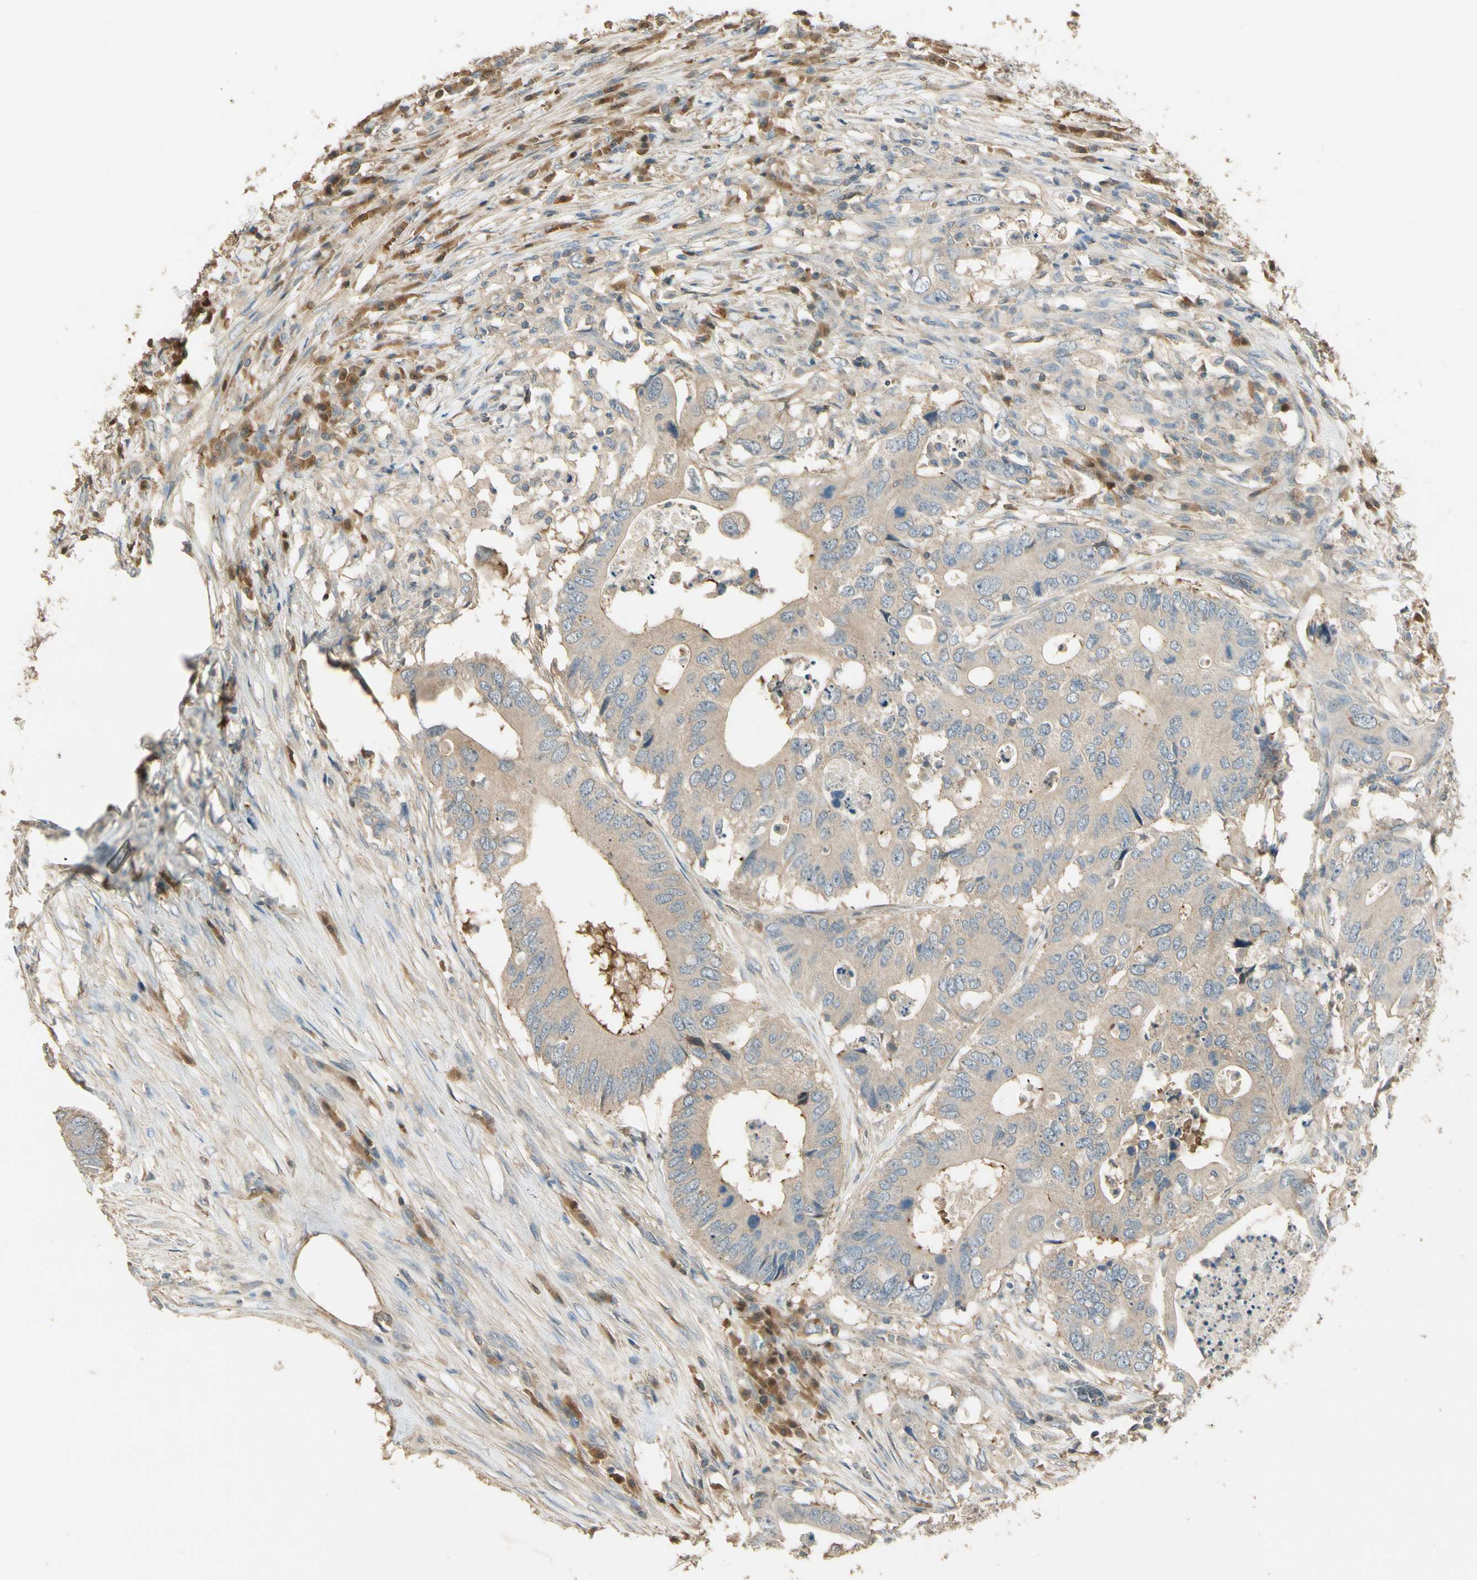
{"staining": {"intensity": "weak", "quantity": "25%-75%", "location": "cytoplasmic/membranous"}, "tissue": "colorectal cancer", "cell_type": "Tumor cells", "image_type": "cancer", "snomed": [{"axis": "morphology", "description": "Adenocarcinoma, NOS"}, {"axis": "topography", "description": "Colon"}], "caption": "About 25%-75% of tumor cells in adenocarcinoma (colorectal) reveal weak cytoplasmic/membranous protein positivity as visualized by brown immunohistochemical staining.", "gene": "PLXNA1", "patient": {"sex": "male", "age": 71}}